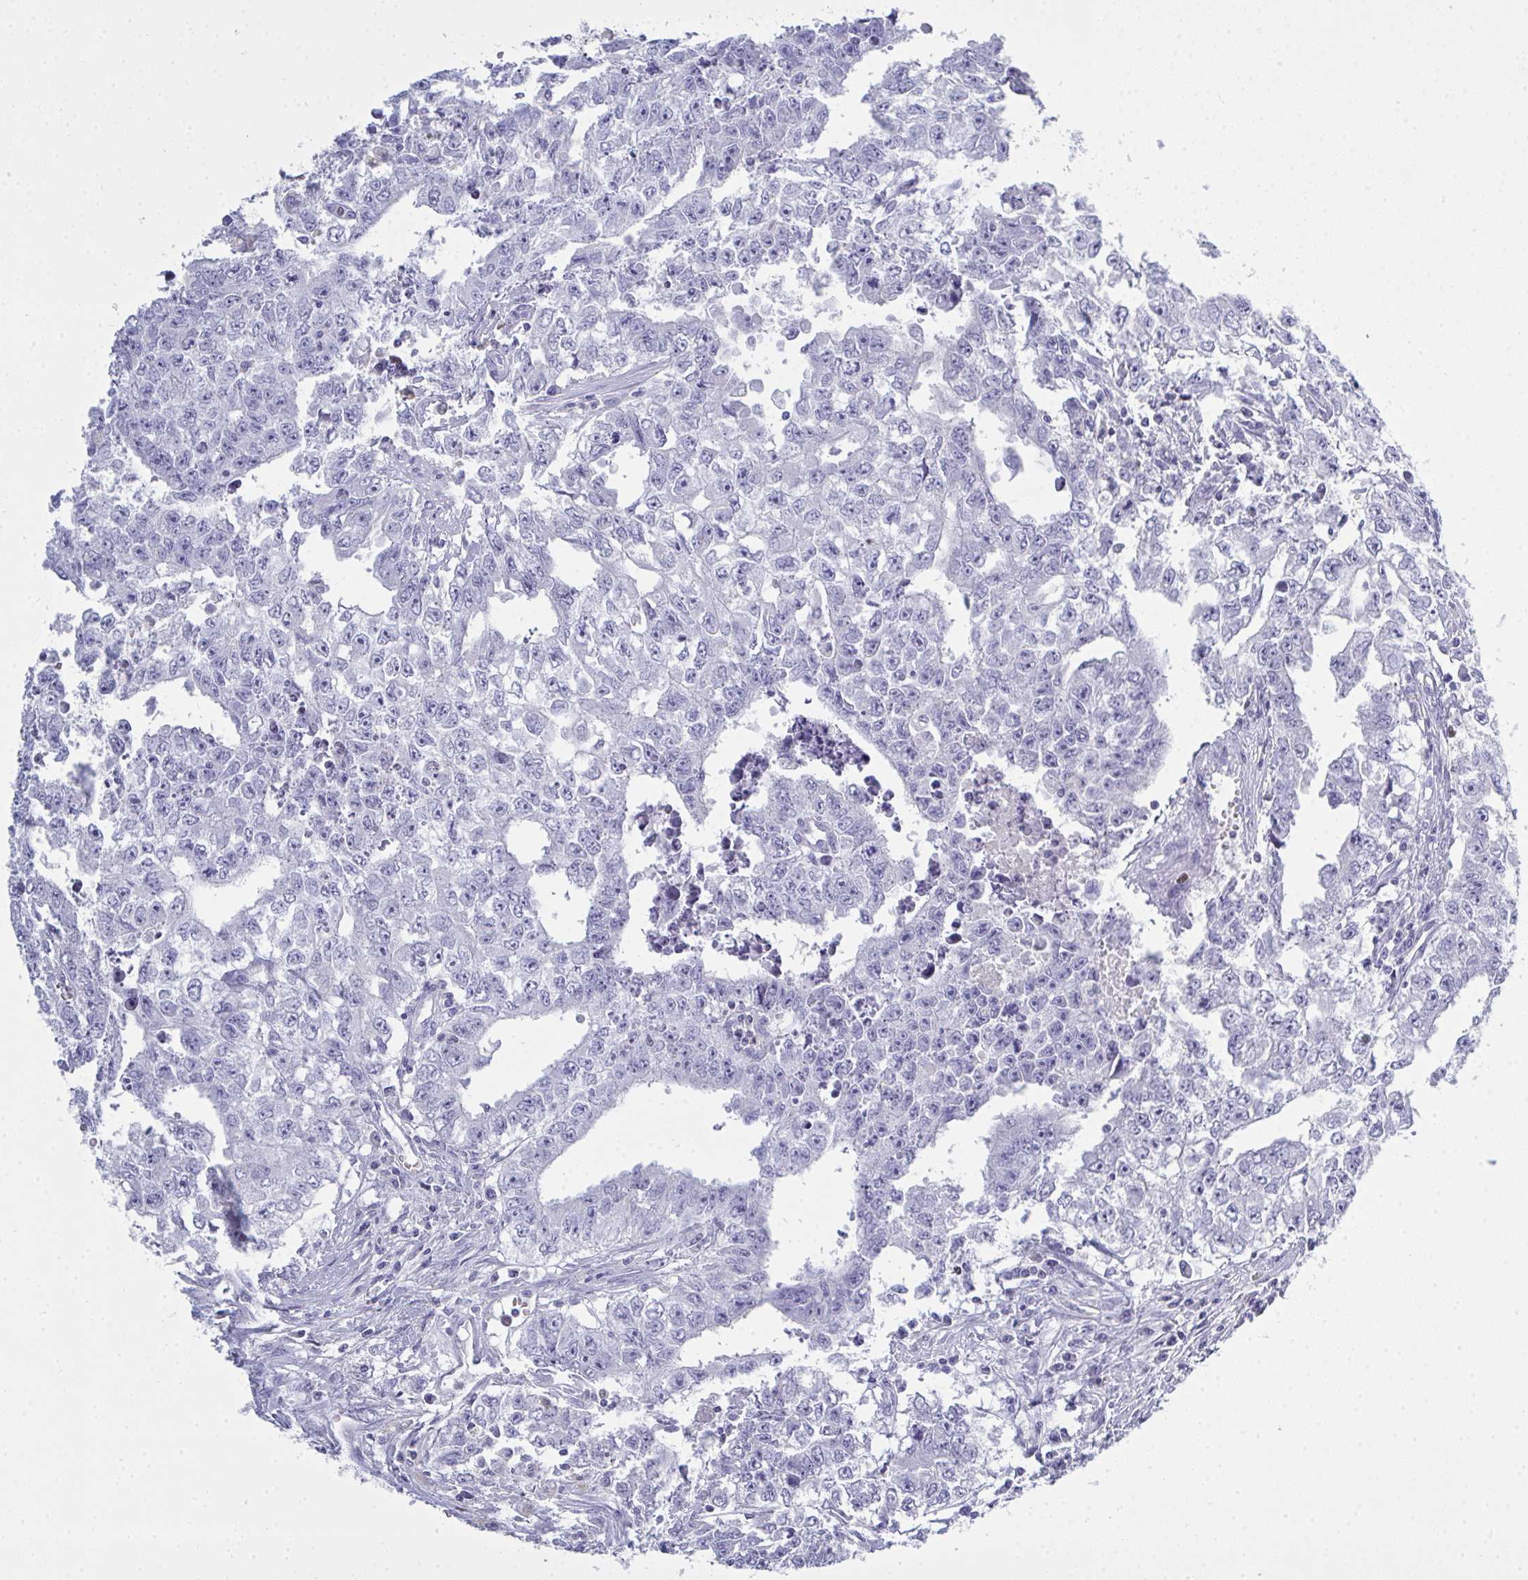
{"staining": {"intensity": "negative", "quantity": "none", "location": "none"}, "tissue": "testis cancer", "cell_type": "Tumor cells", "image_type": "cancer", "snomed": [{"axis": "morphology", "description": "Carcinoma, Embryonal, NOS"}, {"axis": "morphology", "description": "Teratoma, malignant, NOS"}, {"axis": "topography", "description": "Testis"}], "caption": "Image shows no protein expression in tumor cells of embryonal carcinoma (testis) tissue.", "gene": "SERPINB10", "patient": {"sex": "male", "age": 24}}